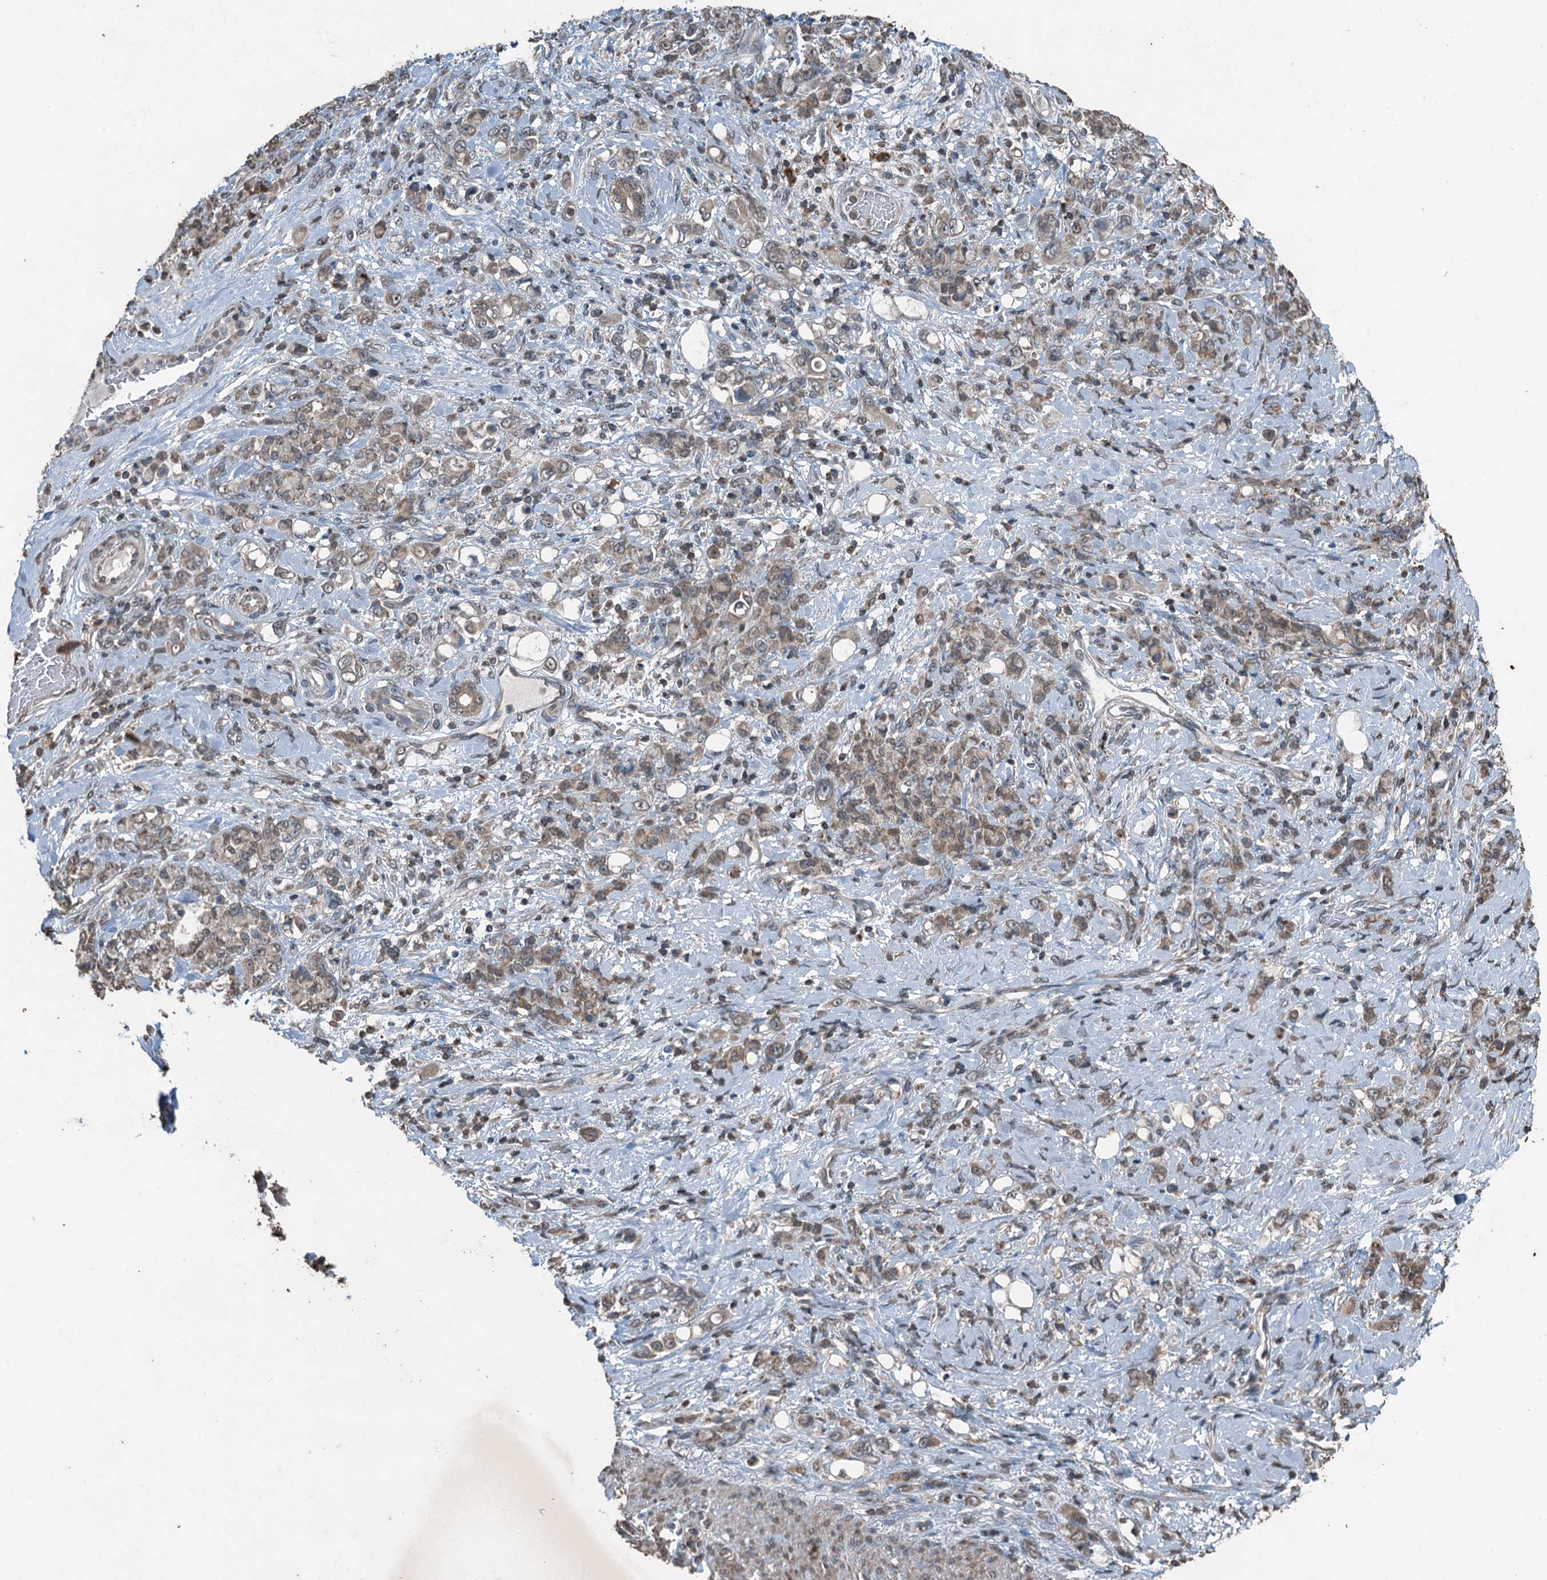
{"staining": {"intensity": "weak", "quantity": "25%-75%", "location": "cytoplasmic/membranous"}, "tissue": "stomach cancer", "cell_type": "Tumor cells", "image_type": "cancer", "snomed": [{"axis": "morphology", "description": "Adenocarcinoma, NOS"}, {"axis": "topography", "description": "Stomach"}], "caption": "Weak cytoplasmic/membranous protein expression is seen in about 25%-75% of tumor cells in stomach cancer. The protein of interest is stained brown, and the nuclei are stained in blue (DAB (3,3'-diaminobenzidine) IHC with brightfield microscopy, high magnification).", "gene": "TCTN1", "patient": {"sex": "female", "age": 79}}